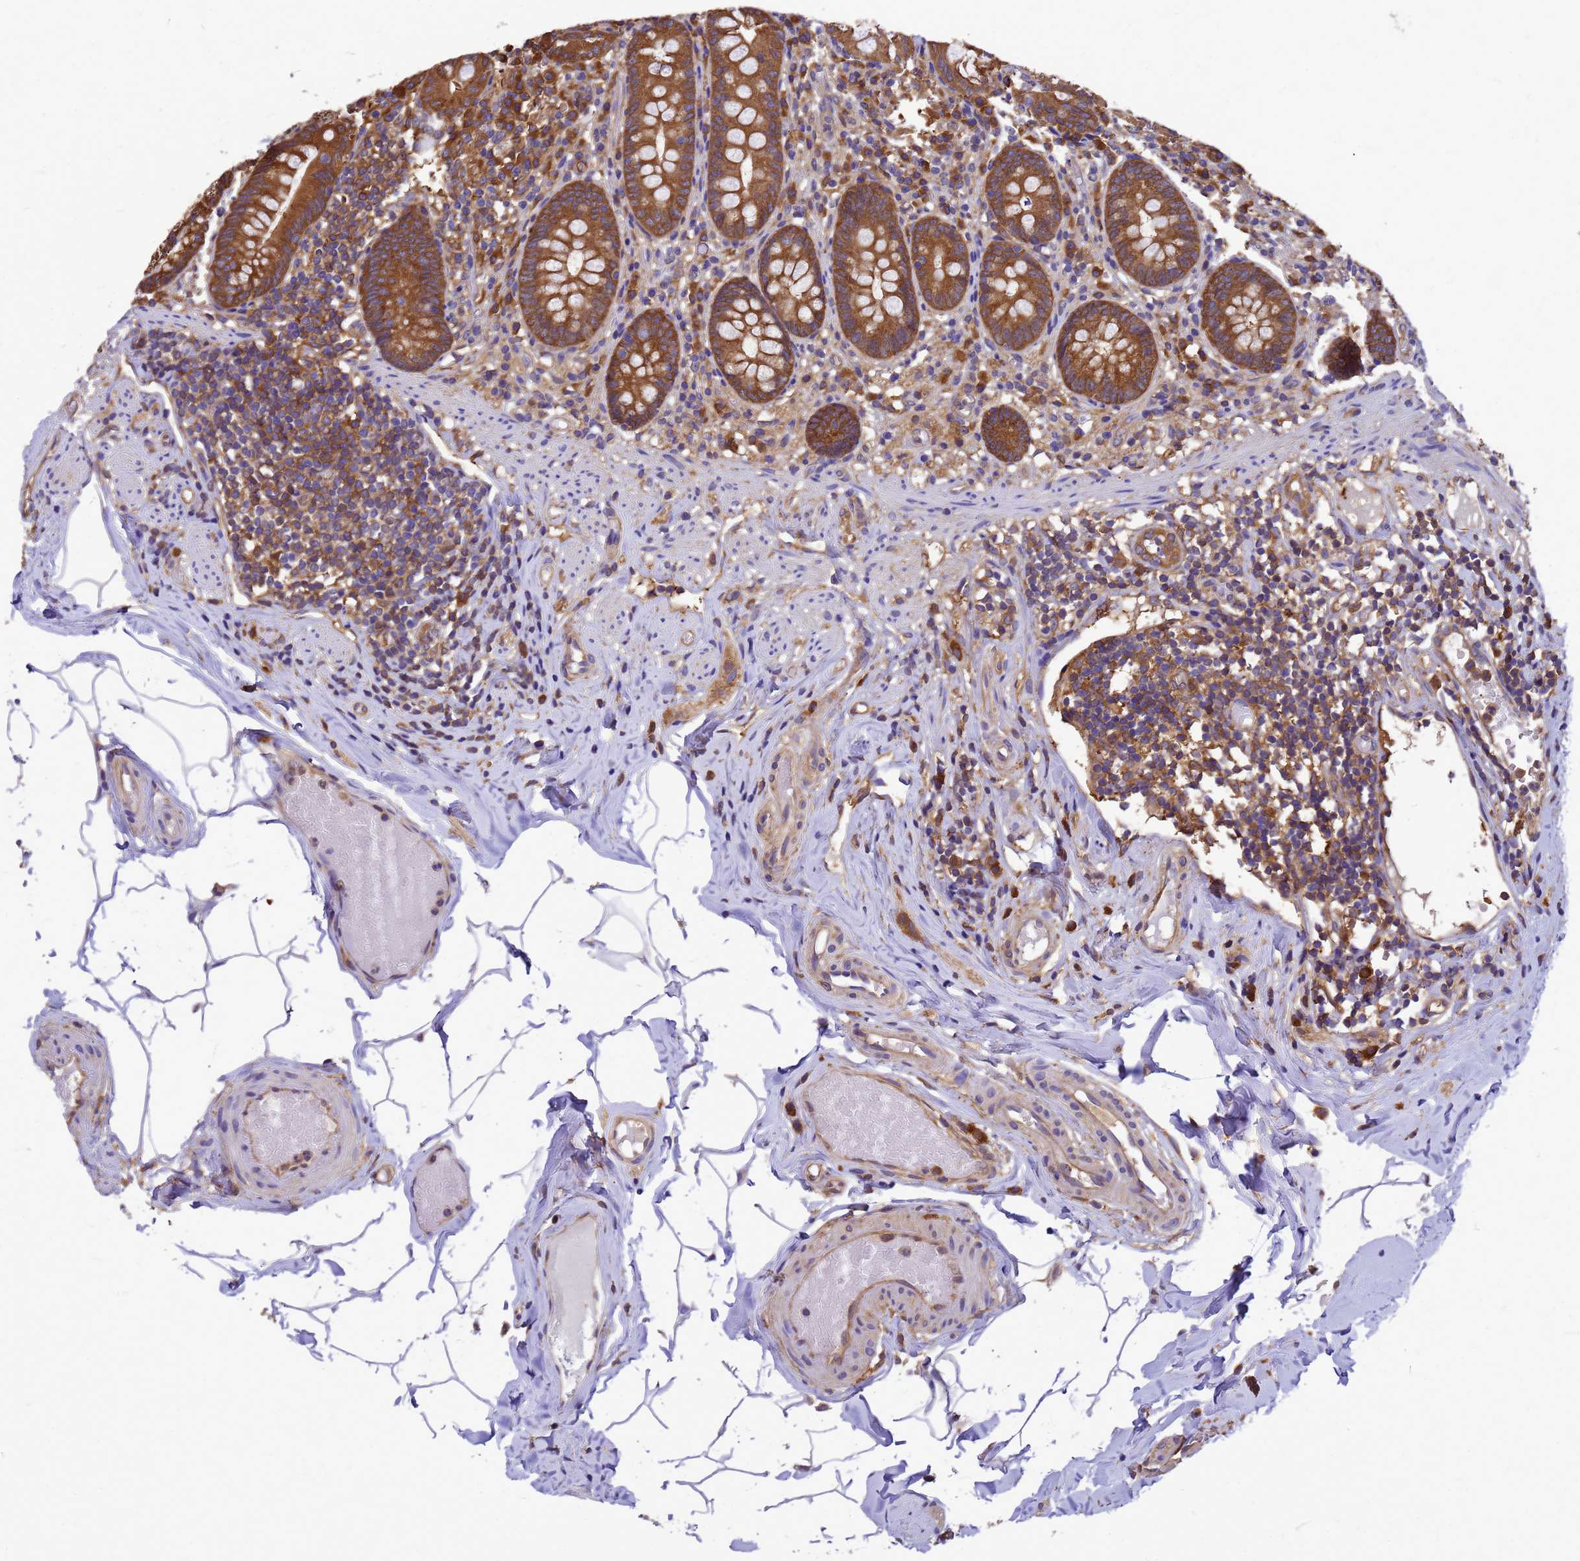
{"staining": {"intensity": "strong", "quantity": ">75%", "location": "cytoplasmic/membranous"}, "tissue": "appendix", "cell_type": "Glandular cells", "image_type": "normal", "snomed": [{"axis": "morphology", "description": "Normal tissue, NOS"}, {"axis": "topography", "description": "Appendix"}], "caption": "Appendix was stained to show a protein in brown. There is high levels of strong cytoplasmic/membranous staining in about >75% of glandular cells. The protein of interest is stained brown, and the nuclei are stained in blue (DAB (3,3'-diaminobenzidine) IHC with brightfield microscopy, high magnification).", "gene": "GID4", "patient": {"sex": "male", "age": 55}}